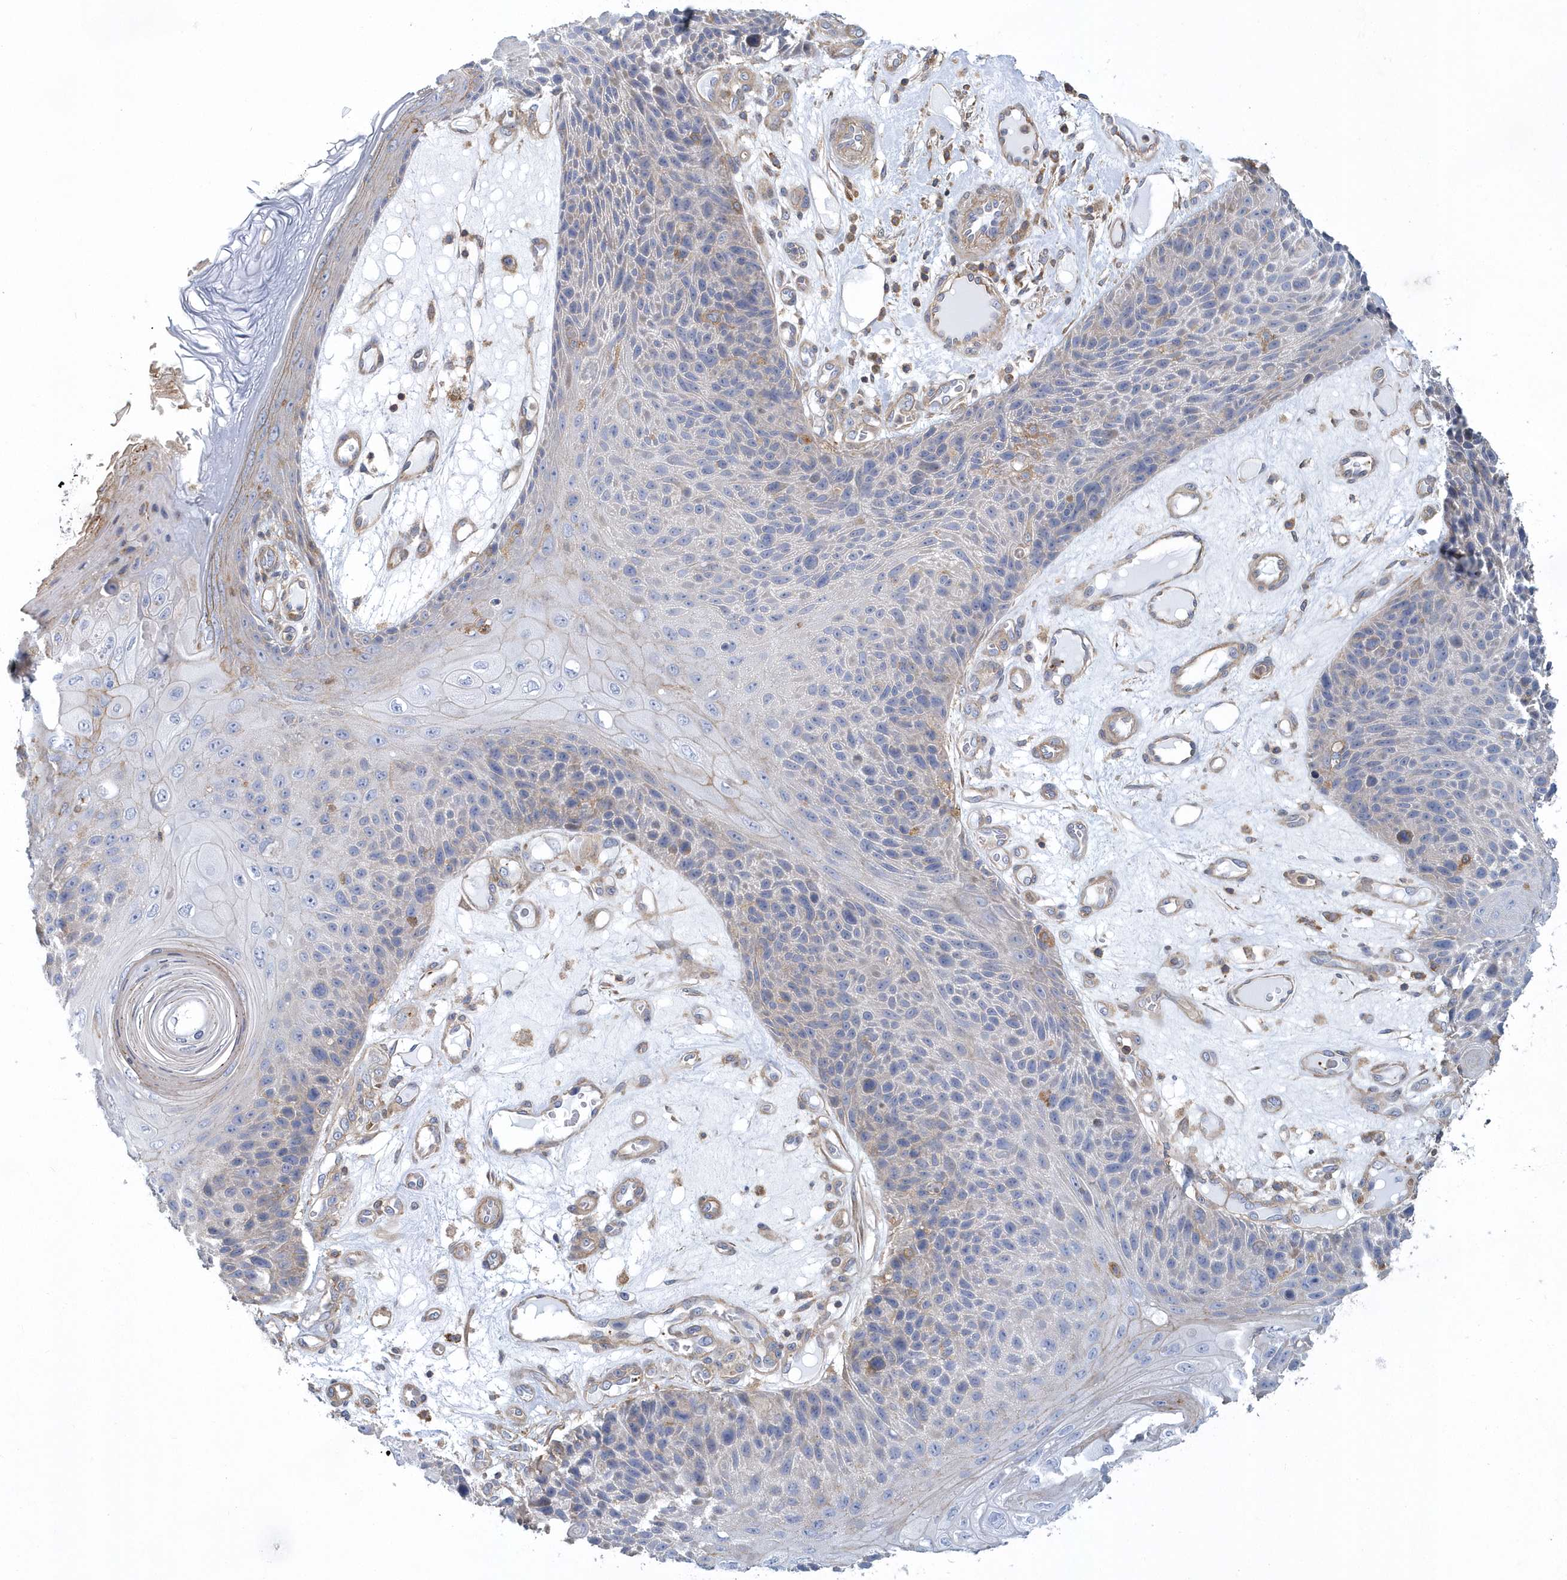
{"staining": {"intensity": "negative", "quantity": "none", "location": "none"}, "tissue": "skin cancer", "cell_type": "Tumor cells", "image_type": "cancer", "snomed": [{"axis": "morphology", "description": "Squamous cell carcinoma, NOS"}, {"axis": "topography", "description": "Skin"}], "caption": "IHC photomicrograph of neoplastic tissue: human squamous cell carcinoma (skin) stained with DAB exhibits no significant protein expression in tumor cells. Nuclei are stained in blue.", "gene": "ARAP2", "patient": {"sex": "female", "age": 88}}